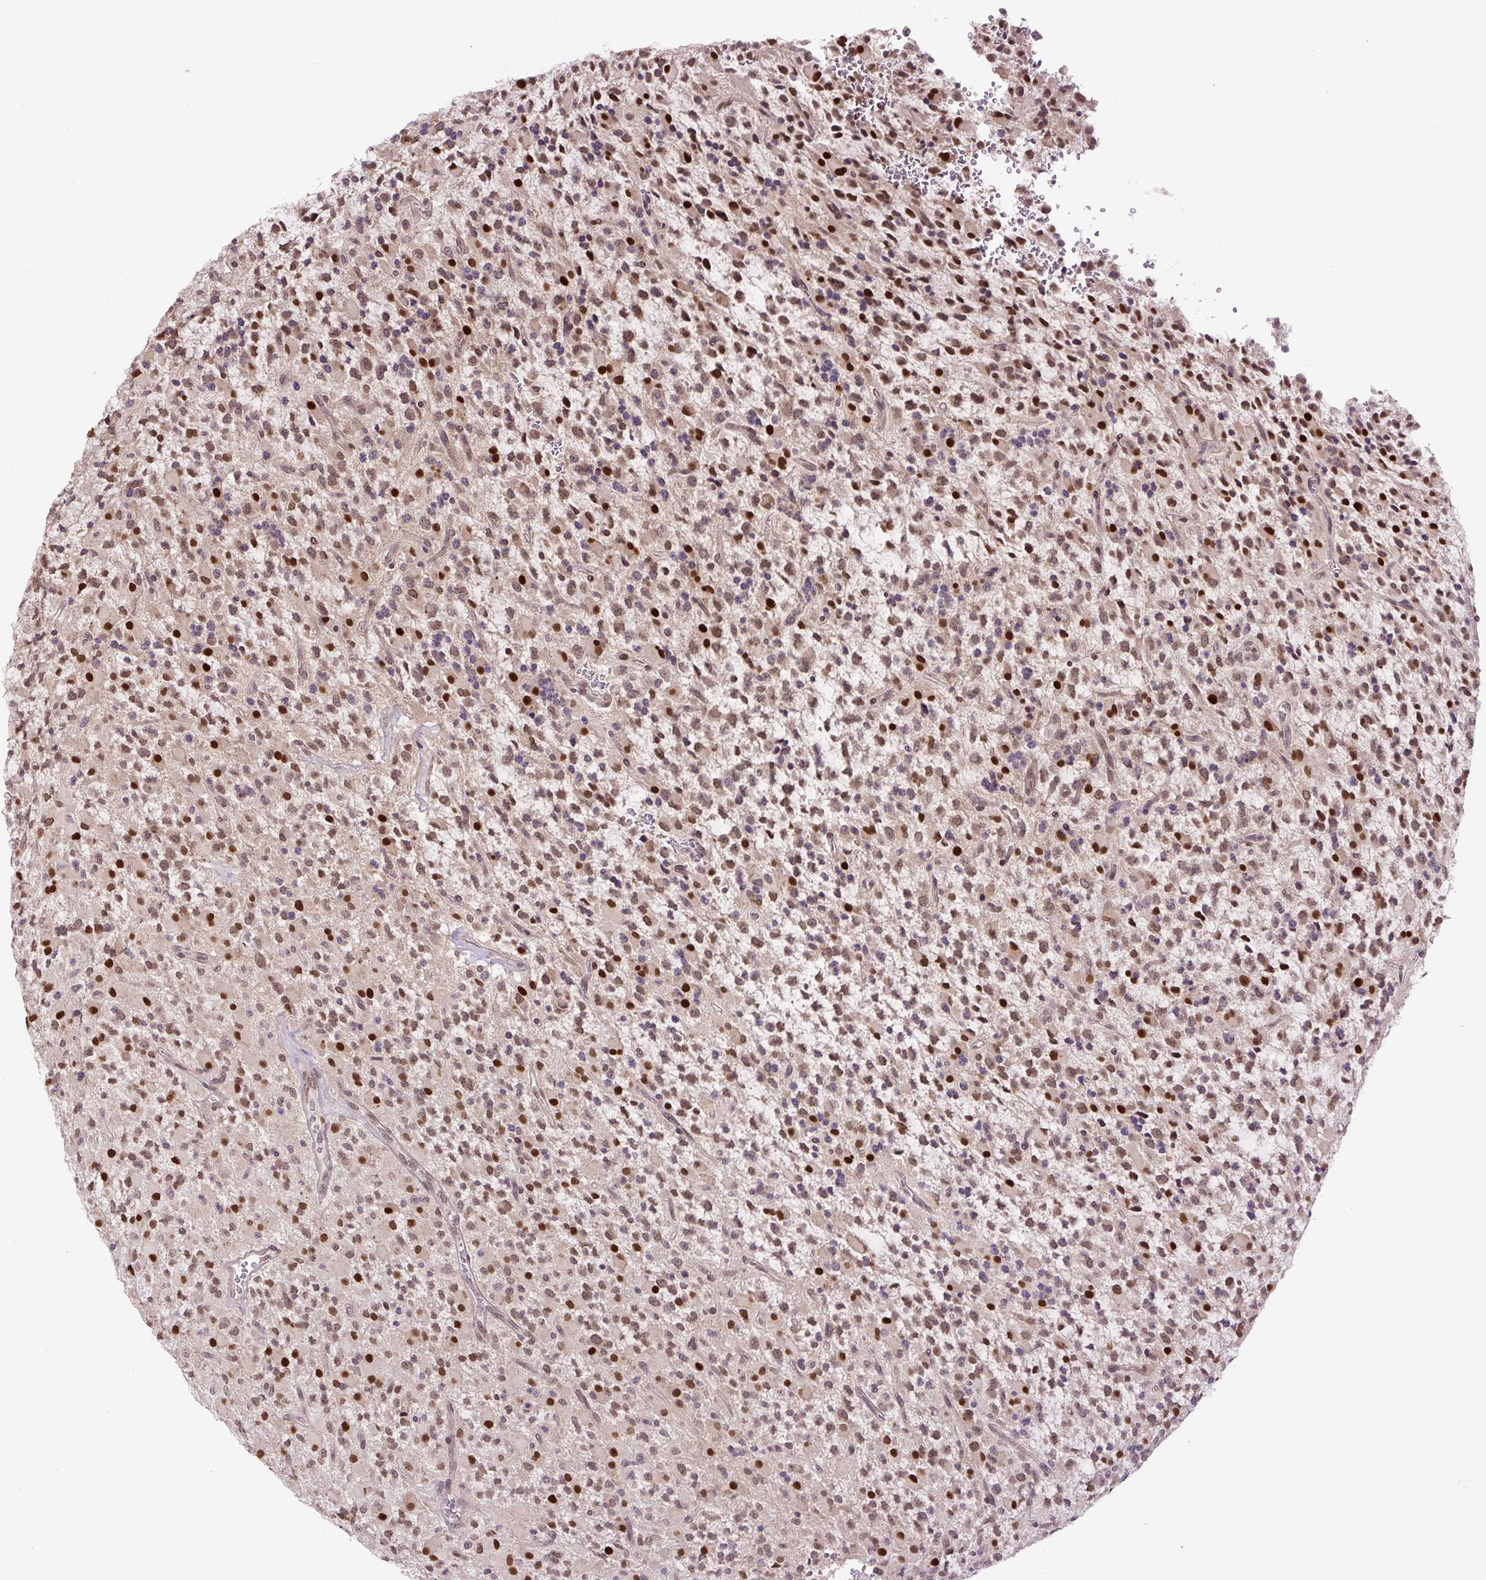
{"staining": {"intensity": "strong", "quantity": "25%-75%", "location": "nuclear"}, "tissue": "glioma", "cell_type": "Tumor cells", "image_type": "cancer", "snomed": [{"axis": "morphology", "description": "Glioma, malignant, High grade"}, {"axis": "topography", "description": "Brain"}], "caption": "Protein staining by IHC displays strong nuclear positivity in approximately 25%-75% of tumor cells in malignant high-grade glioma.", "gene": "KPNA1", "patient": {"sex": "male", "age": 34}}